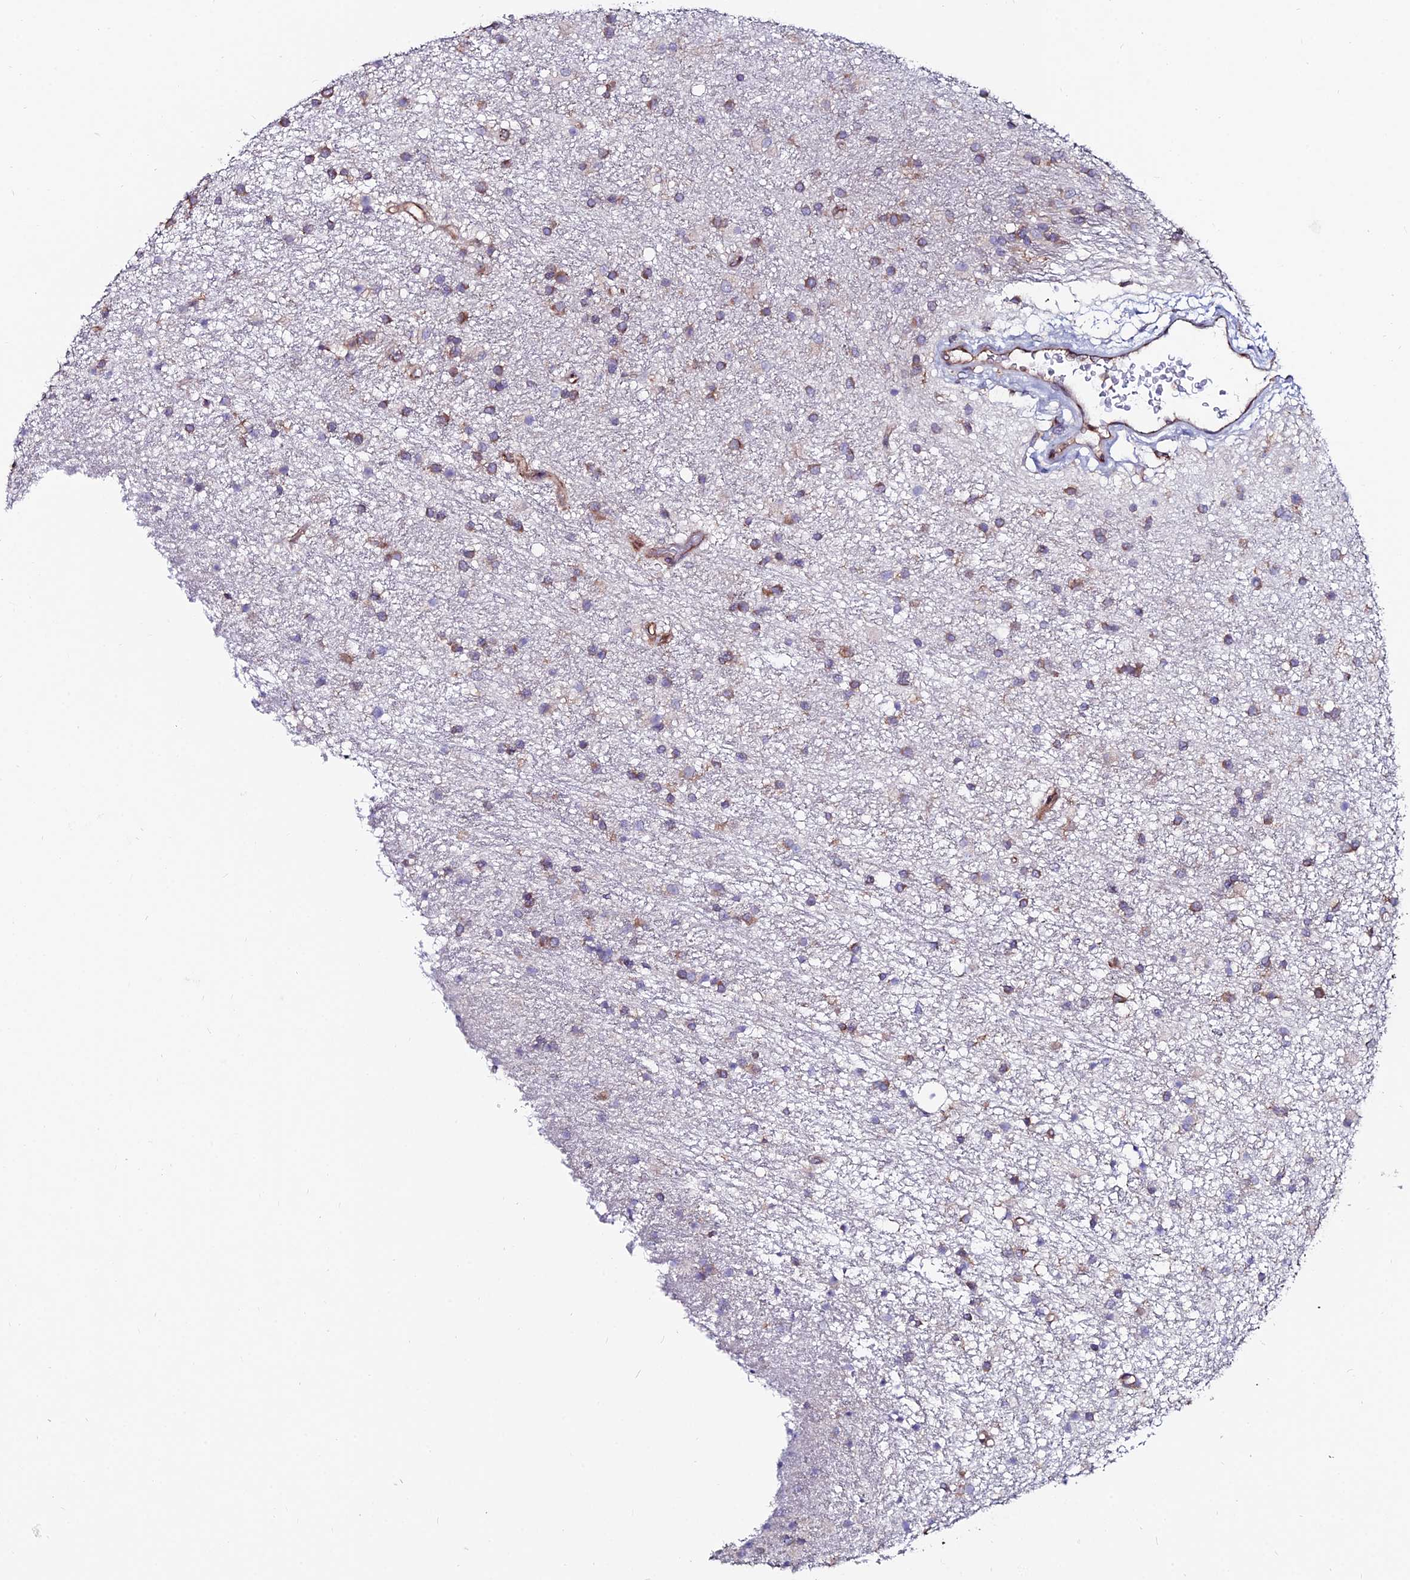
{"staining": {"intensity": "moderate", "quantity": ">75%", "location": "cytoplasmic/membranous"}, "tissue": "glioma", "cell_type": "Tumor cells", "image_type": "cancer", "snomed": [{"axis": "morphology", "description": "Glioma, malignant, High grade"}, {"axis": "topography", "description": "Brain"}], "caption": "A histopathology image of human glioma stained for a protein exhibits moderate cytoplasmic/membranous brown staining in tumor cells. Using DAB (3,3'-diaminobenzidine) (brown) and hematoxylin (blue) stains, captured at high magnification using brightfield microscopy.", "gene": "EIF3K", "patient": {"sex": "male", "age": 77}}